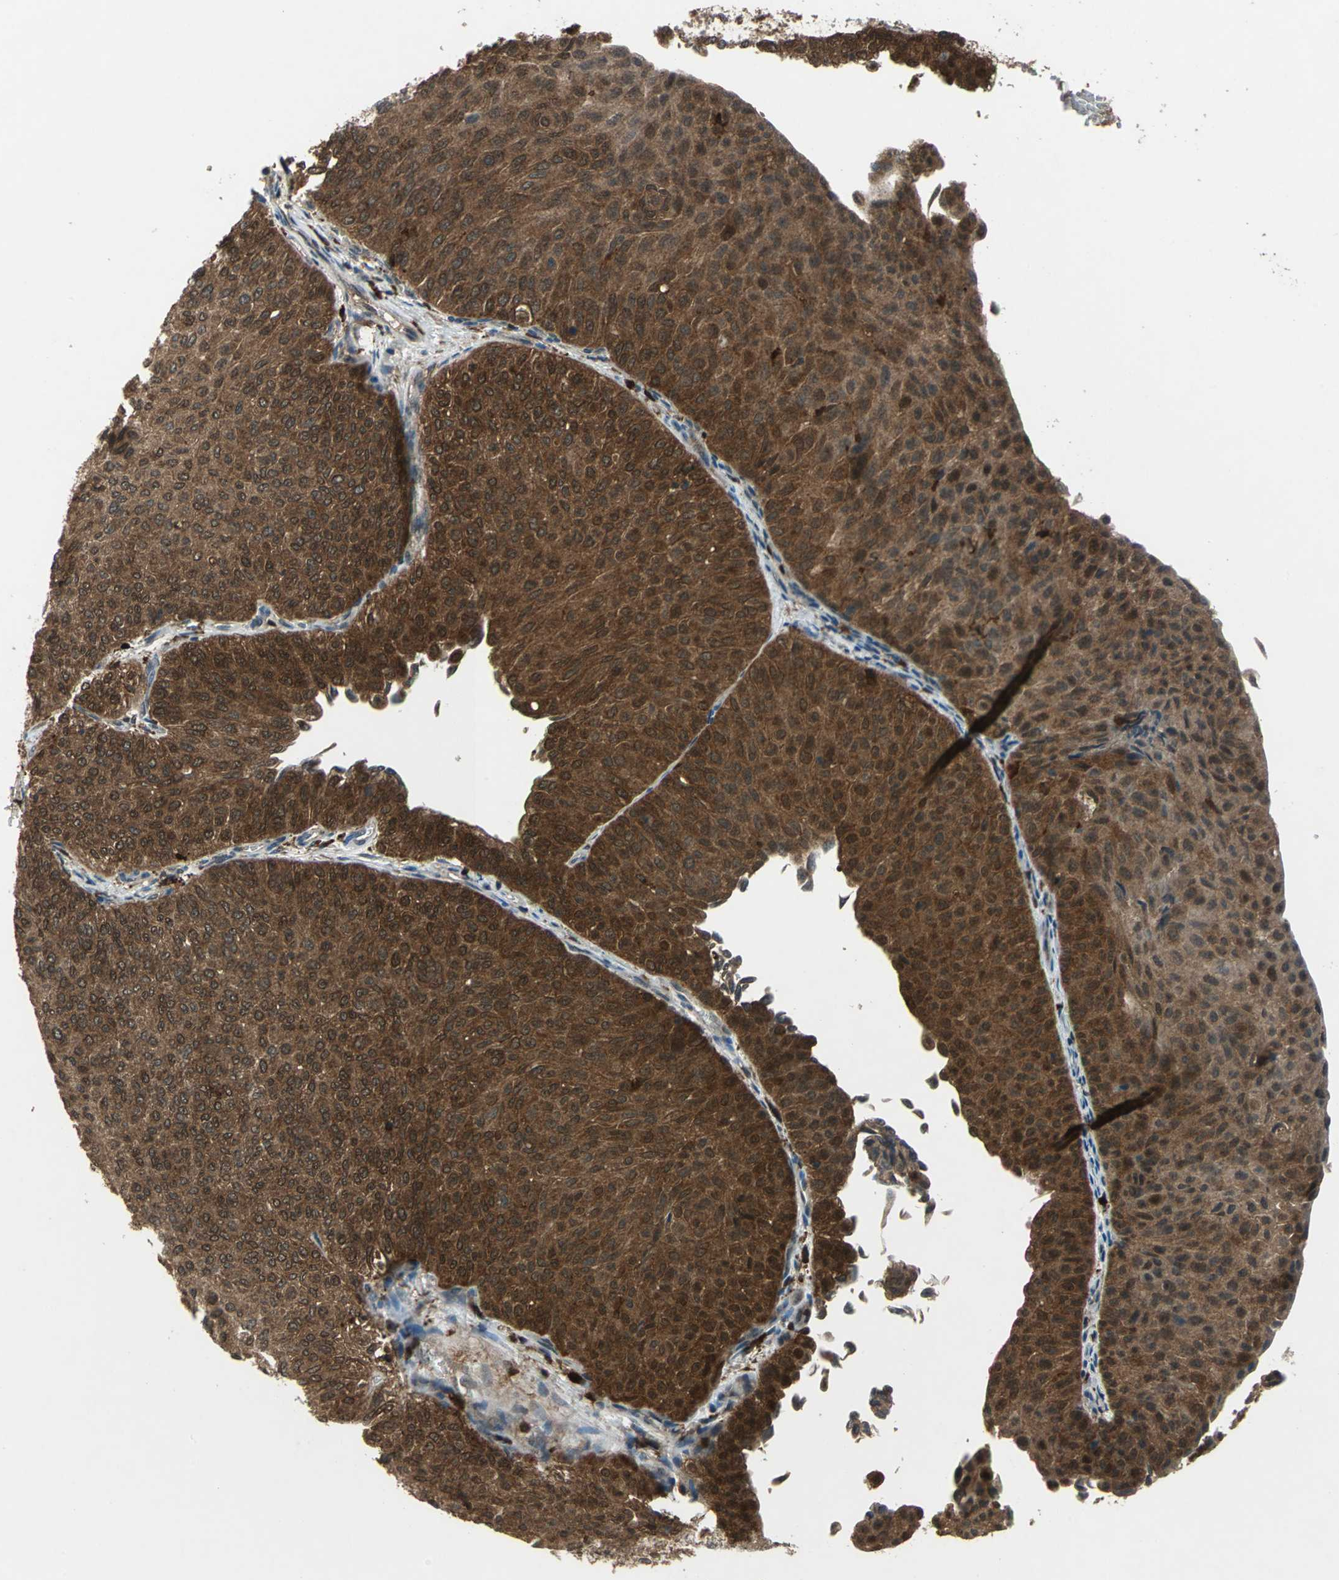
{"staining": {"intensity": "moderate", "quantity": ">75%", "location": "cytoplasmic/membranous,nuclear"}, "tissue": "urothelial cancer", "cell_type": "Tumor cells", "image_type": "cancer", "snomed": [{"axis": "morphology", "description": "Urothelial carcinoma, Low grade"}, {"axis": "topography", "description": "Urinary bladder"}], "caption": "Protein analysis of urothelial cancer tissue exhibits moderate cytoplasmic/membranous and nuclear expression in approximately >75% of tumor cells. Nuclei are stained in blue.", "gene": "PYCARD", "patient": {"sex": "male", "age": 78}}